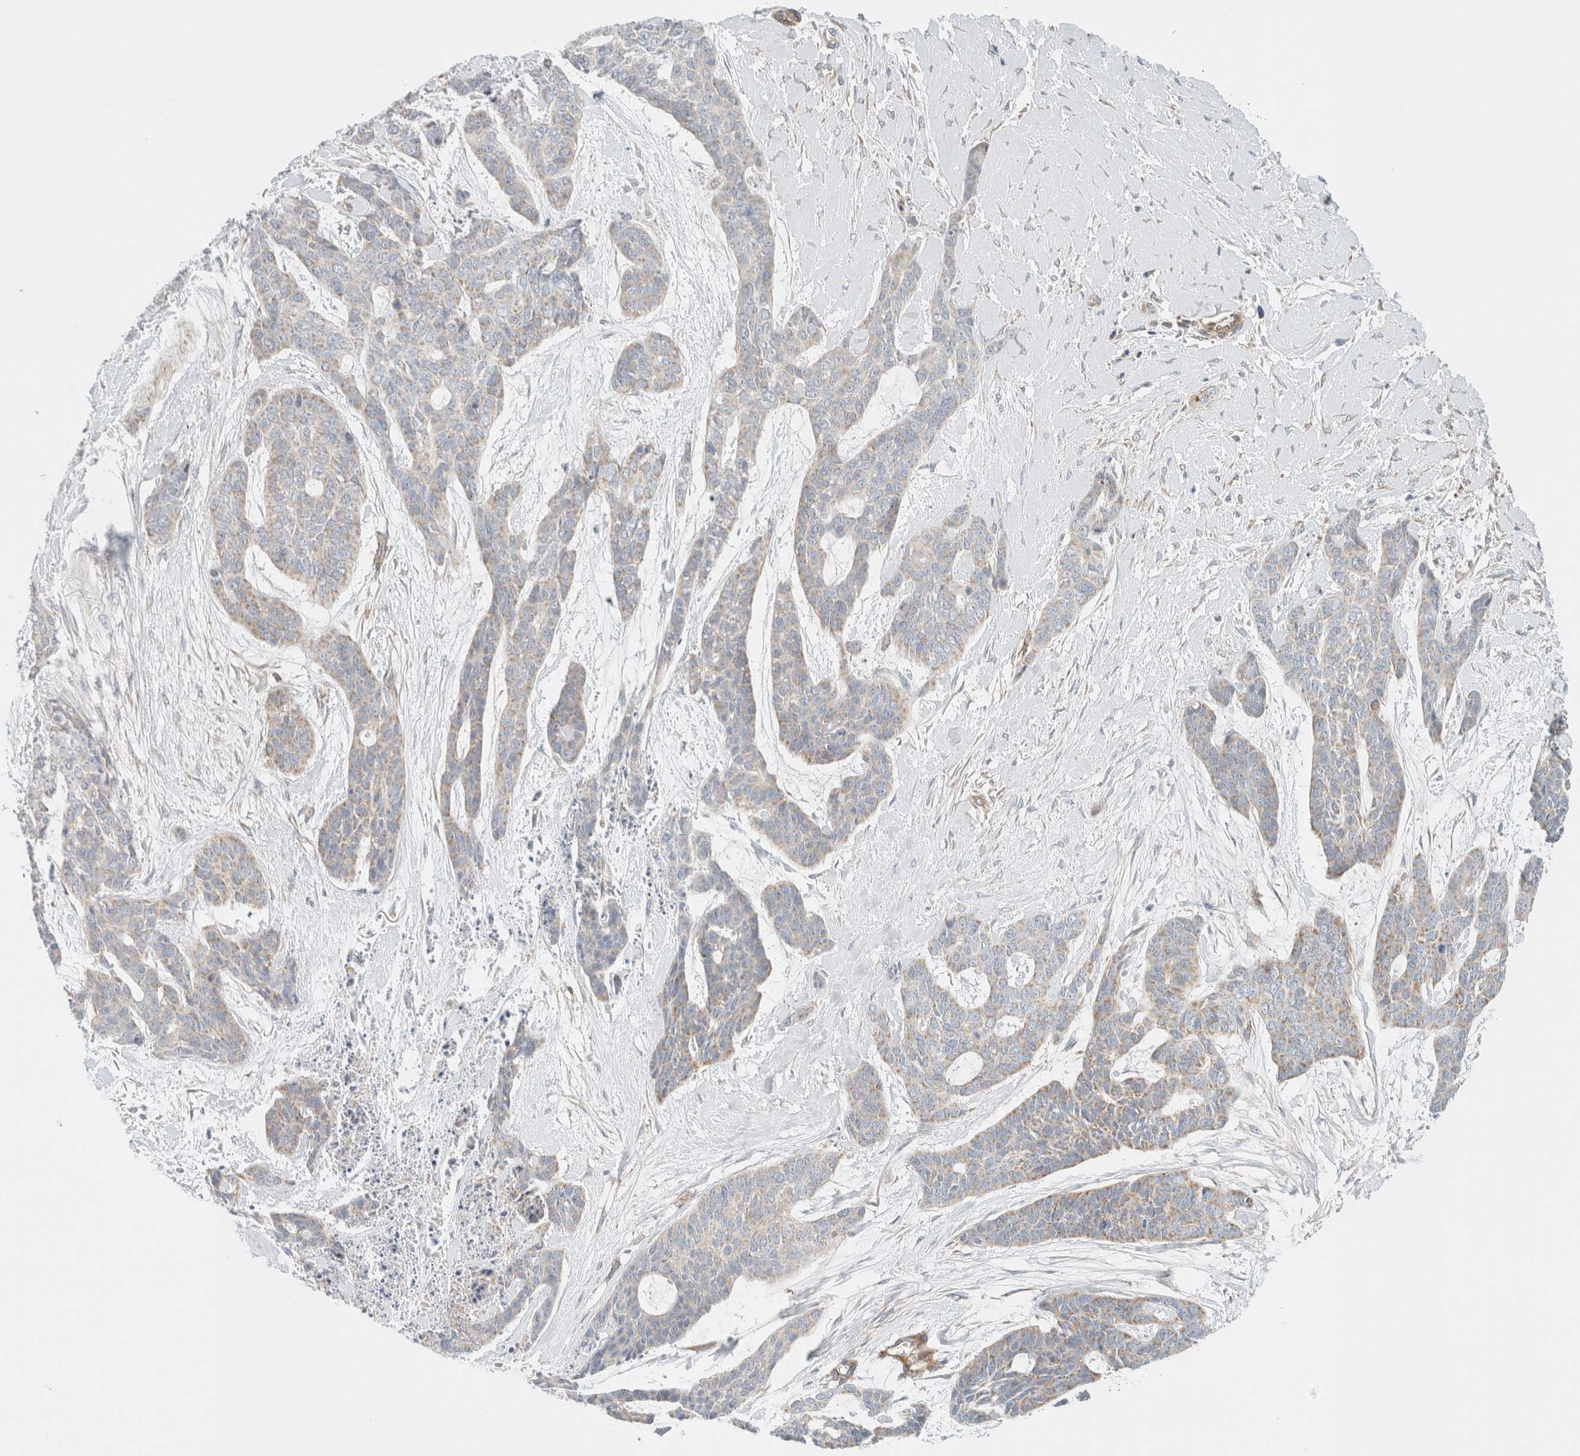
{"staining": {"intensity": "weak", "quantity": "25%-75%", "location": "cytoplasmic/membranous"}, "tissue": "skin cancer", "cell_type": "Tumor cells", "image_type": "cancer", "snomed": [{"axis": "morphology", "description": "Basal cell carcinoma"}, {"axis": "topography", "description": "Skin"}], "caption": "A brown stain highlights weak cytoplasmic/membranous expression of a protein in human skin cancer (basal cell carcinoma) tumor cells.", "gene": "MRM3", "patient": {"sex": "female", "age": 64}}